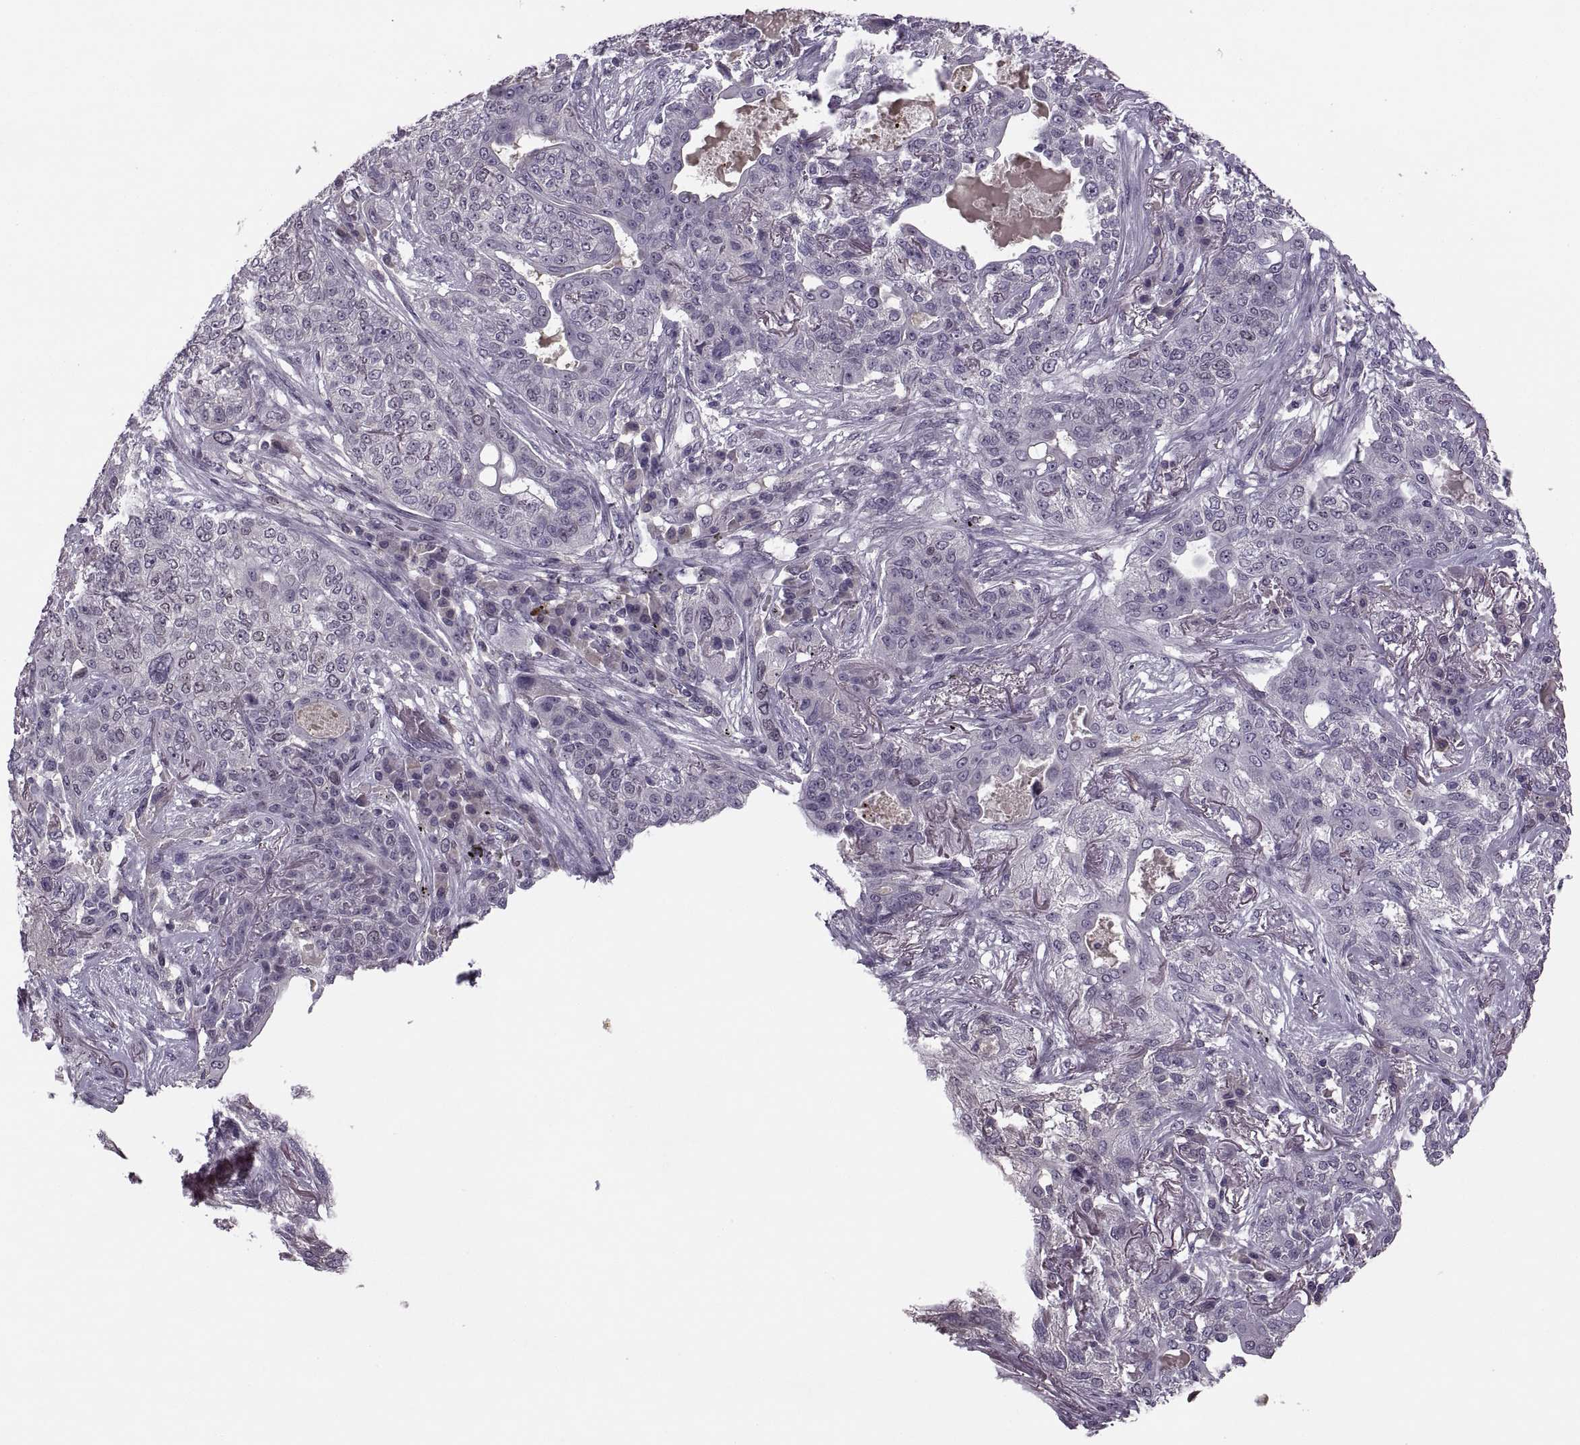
{"staining": {"intensity": "negative", "quantity": "none", "location": "none"}, "tissue": "lung cancer", "cell_type": "Tumor cells", "image_type": "cancer", "snomed": [{"axis": "morphology", "description": "Squamous cell carcinoma, NOS"}, {"axis": "topography", "description": "Lung"}], "caption": "IHC image of neoplastic tissue: human lung cancer stained with DAB displays no significant protein staining in tumor cells. (DAB immunohistochemistry (IHC) with hematoxylin counter stain).", "gene": "CACNA1F", "patient": {"sex": "female", "age": 70}}